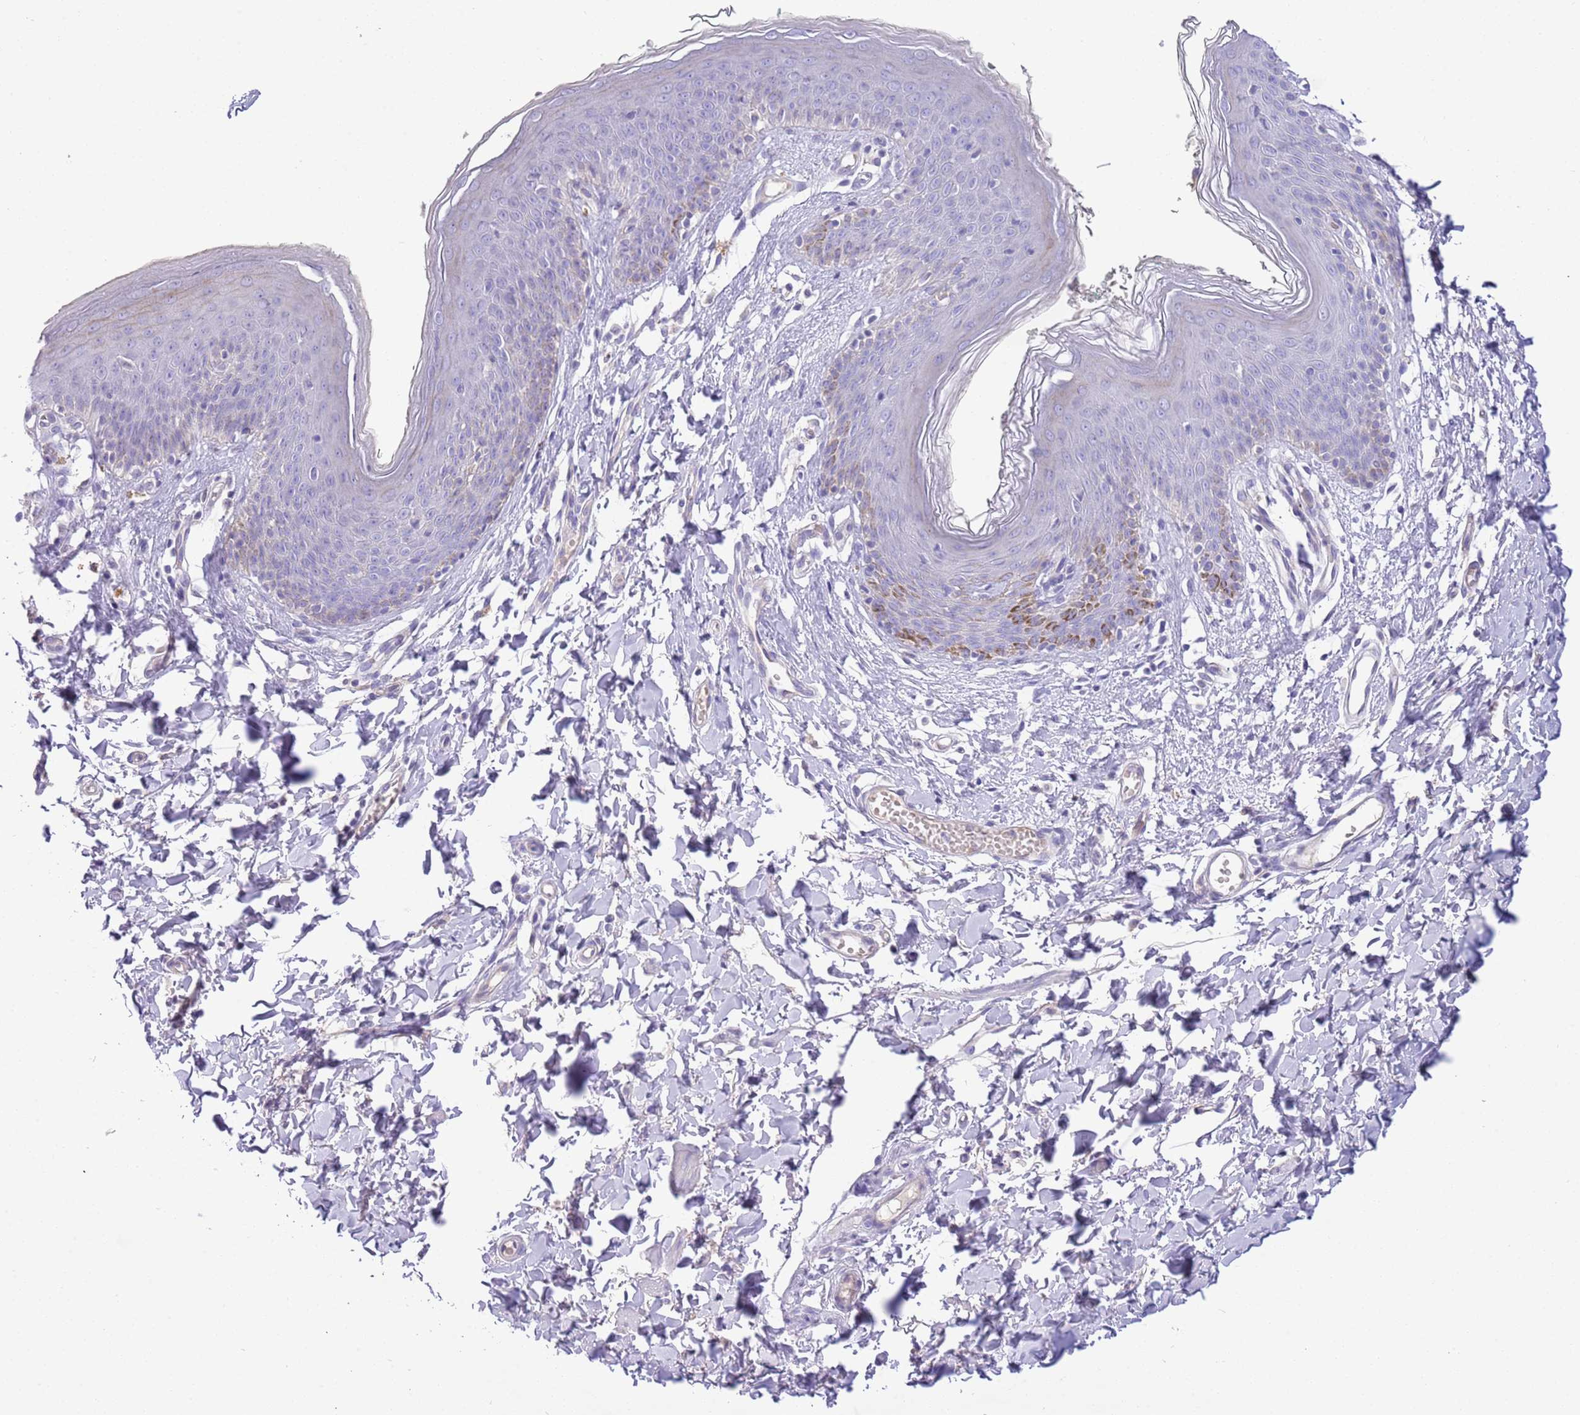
{"staining": {"intensity": "negative", "quantity": "none", "location": "none"}, "tissue": "skin", "cell_type": "Epidermal cells", "image_type": "normal", "snomed": [{"axis": "morphology", "description": "Normal tissue, NOS"}, {"axis": "topography", "description": "Vulva"}], "caption": "IHC histopathology image of benign skin stained for a protein (brown), which displays no expression in epidermal cells. The staining was performed using DAB (3,3'-diaminobenzidine) to visualize the protein expression in brown, while the nuclei were stained in blue with hematoxylin (Magnification: 20x).", "gene": "SFTPA1", "patient": {"sex": "female", "age": 66}}